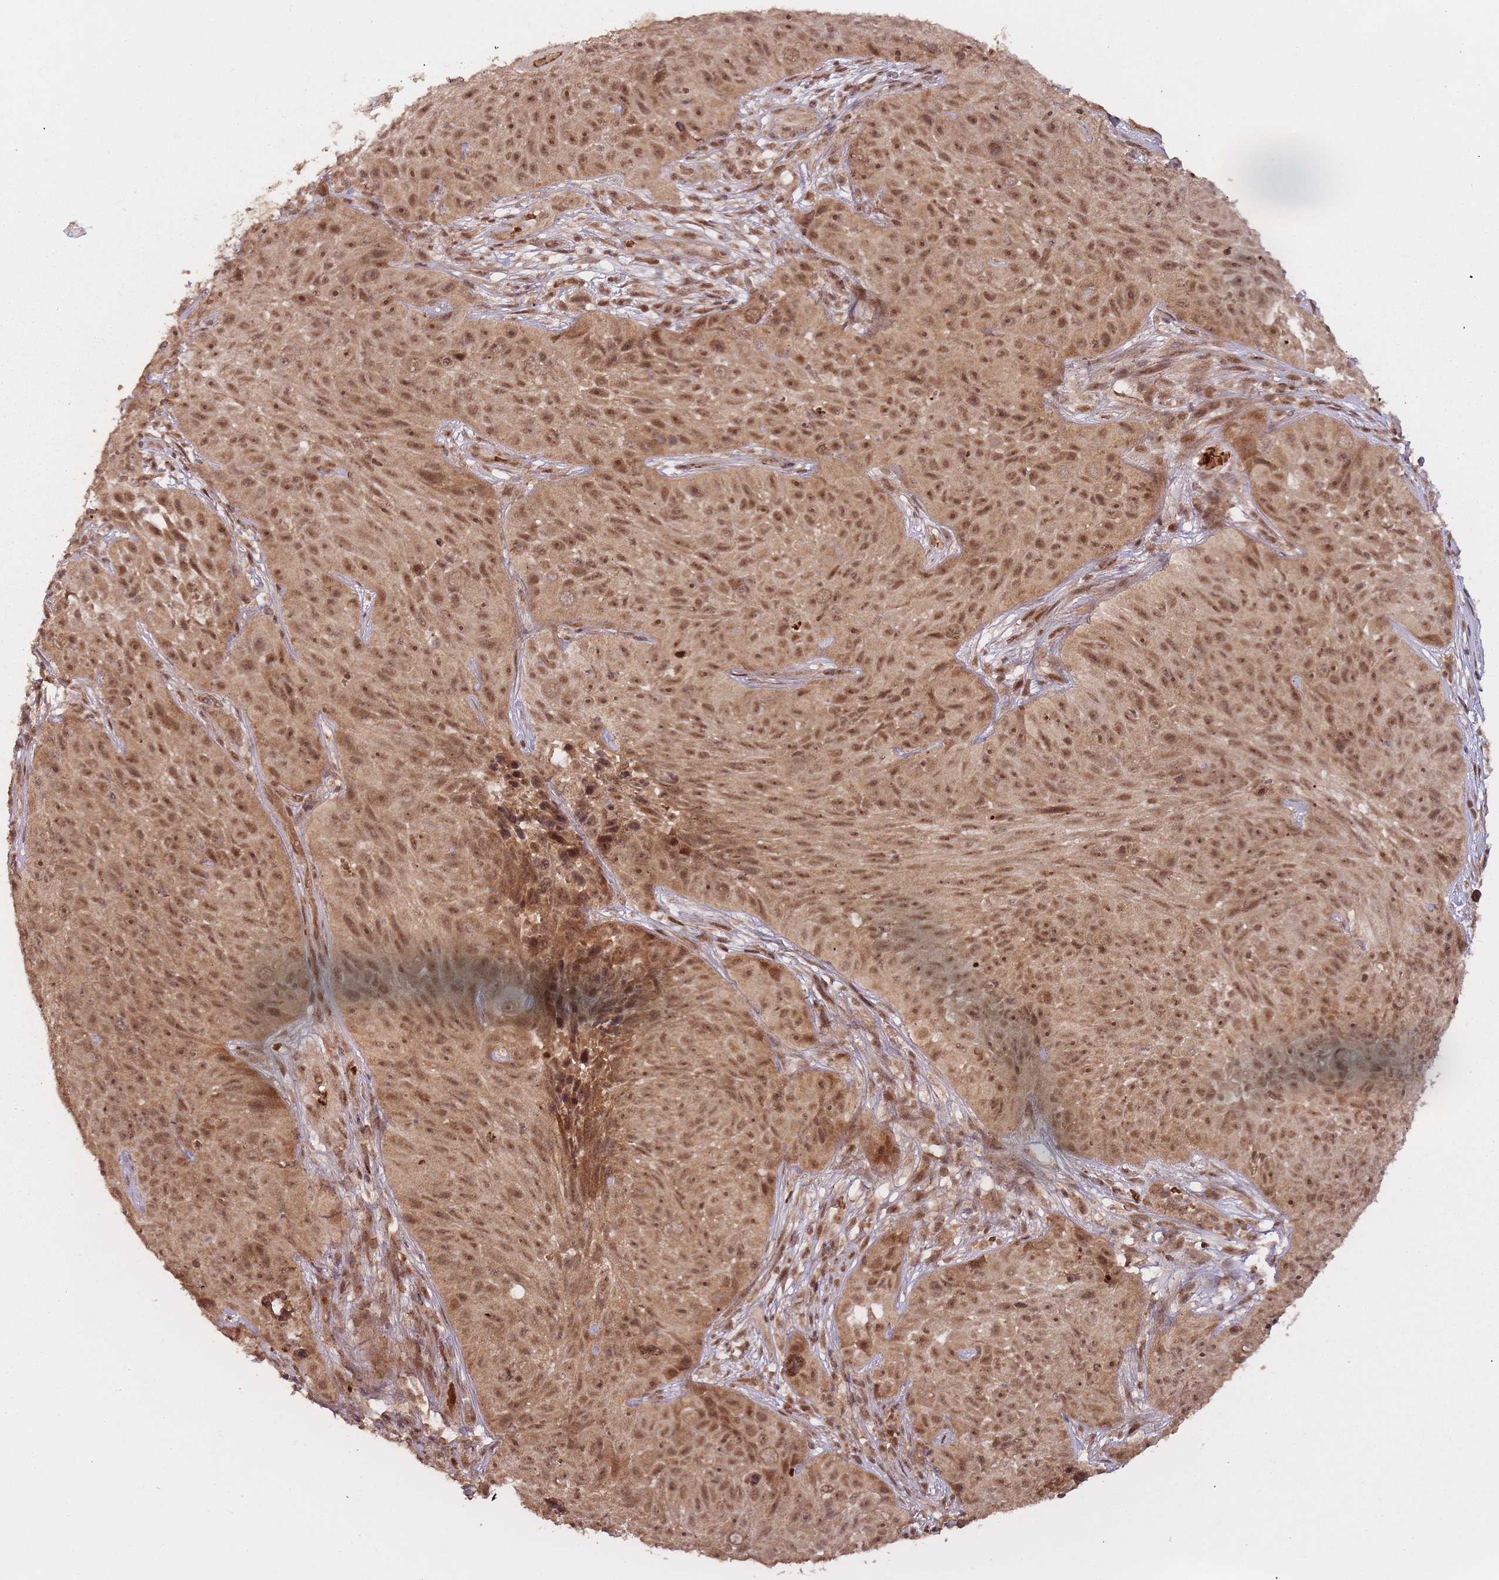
{"staining": {"intensity": "moderate", "quantity": ">75%", "location": "cytoplasmic/membranous,nuclear"}, "tissue": "skin cancer", "cell_type": "Tumor cells", "image_type": "cancer", "snomed": [{"axis": "morphology", "description": "Squamous cell carcinoma, NOS"}, {"axis": "topography", "description": "Skin"}], "caption": "Skin squamous cell carcinoma stained with a brown dye displays moderate cytoplasmic/membranous and nuclear positive staining in approximately >75% of tumor cells.", "gene": "ZNF497", "patient": {"sex": "female", "age": 87}}